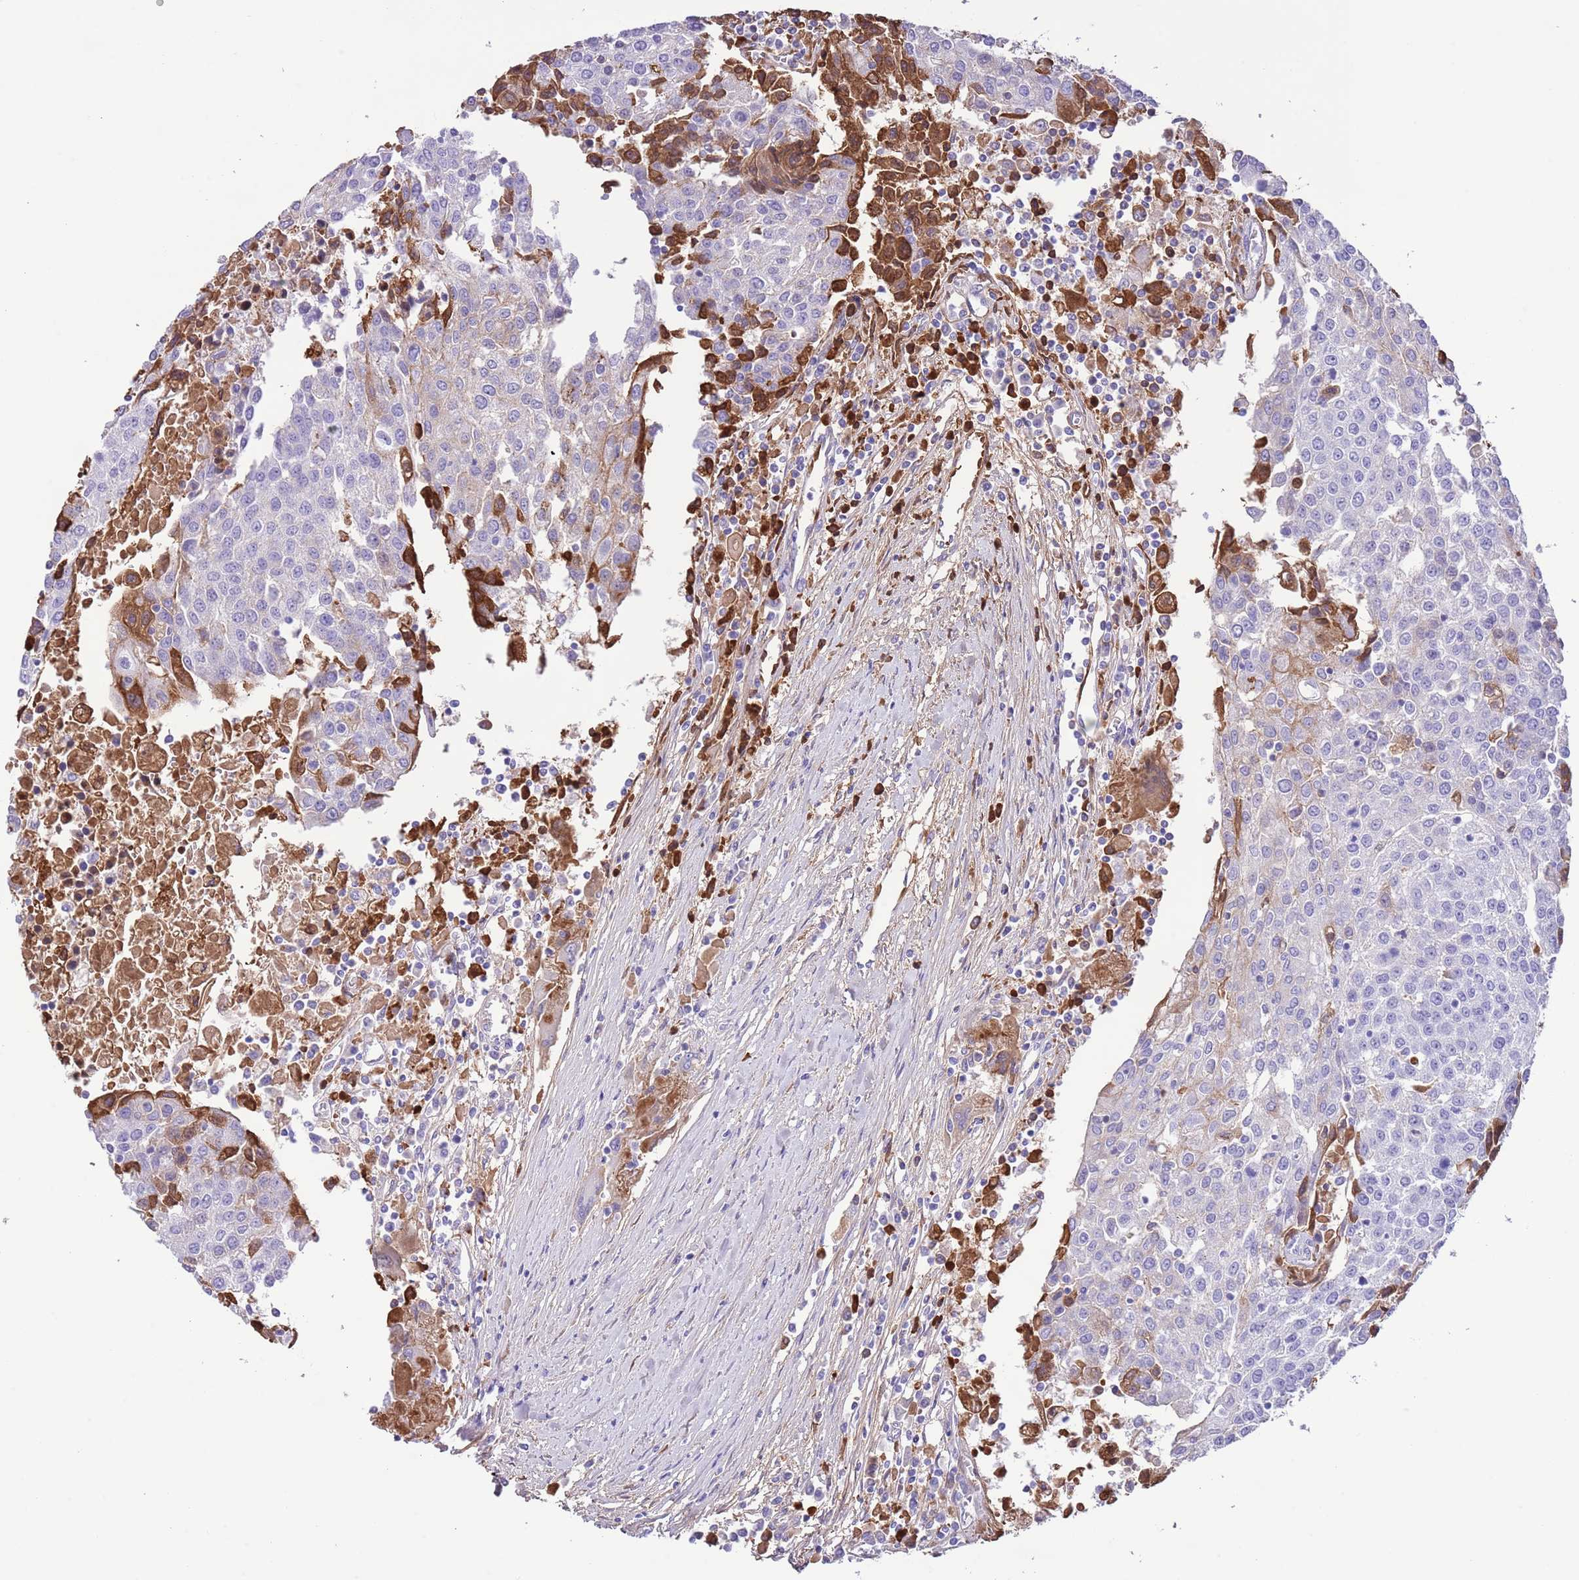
{"staining": {"intensity": "negative", "quantity": "none", "location": "none"}, "tissue": "urothelial cancer", "cell_type": "Tumor cells", "image_type": "cancer", "snomed": [{"axis": "morphology", "description": "Urothelial carcinoma, High grade"}, {"axis": "topography", "description": "Urinary bladder"}], "caption": "An IHC histopathology image of urothelial carcinoma (high-grade) is shown. There is no staining in tumor cells of urothelial carcinoma (high-grade).", "gene": "IGF1", "patient": {"sex": "female", "age": 85}}